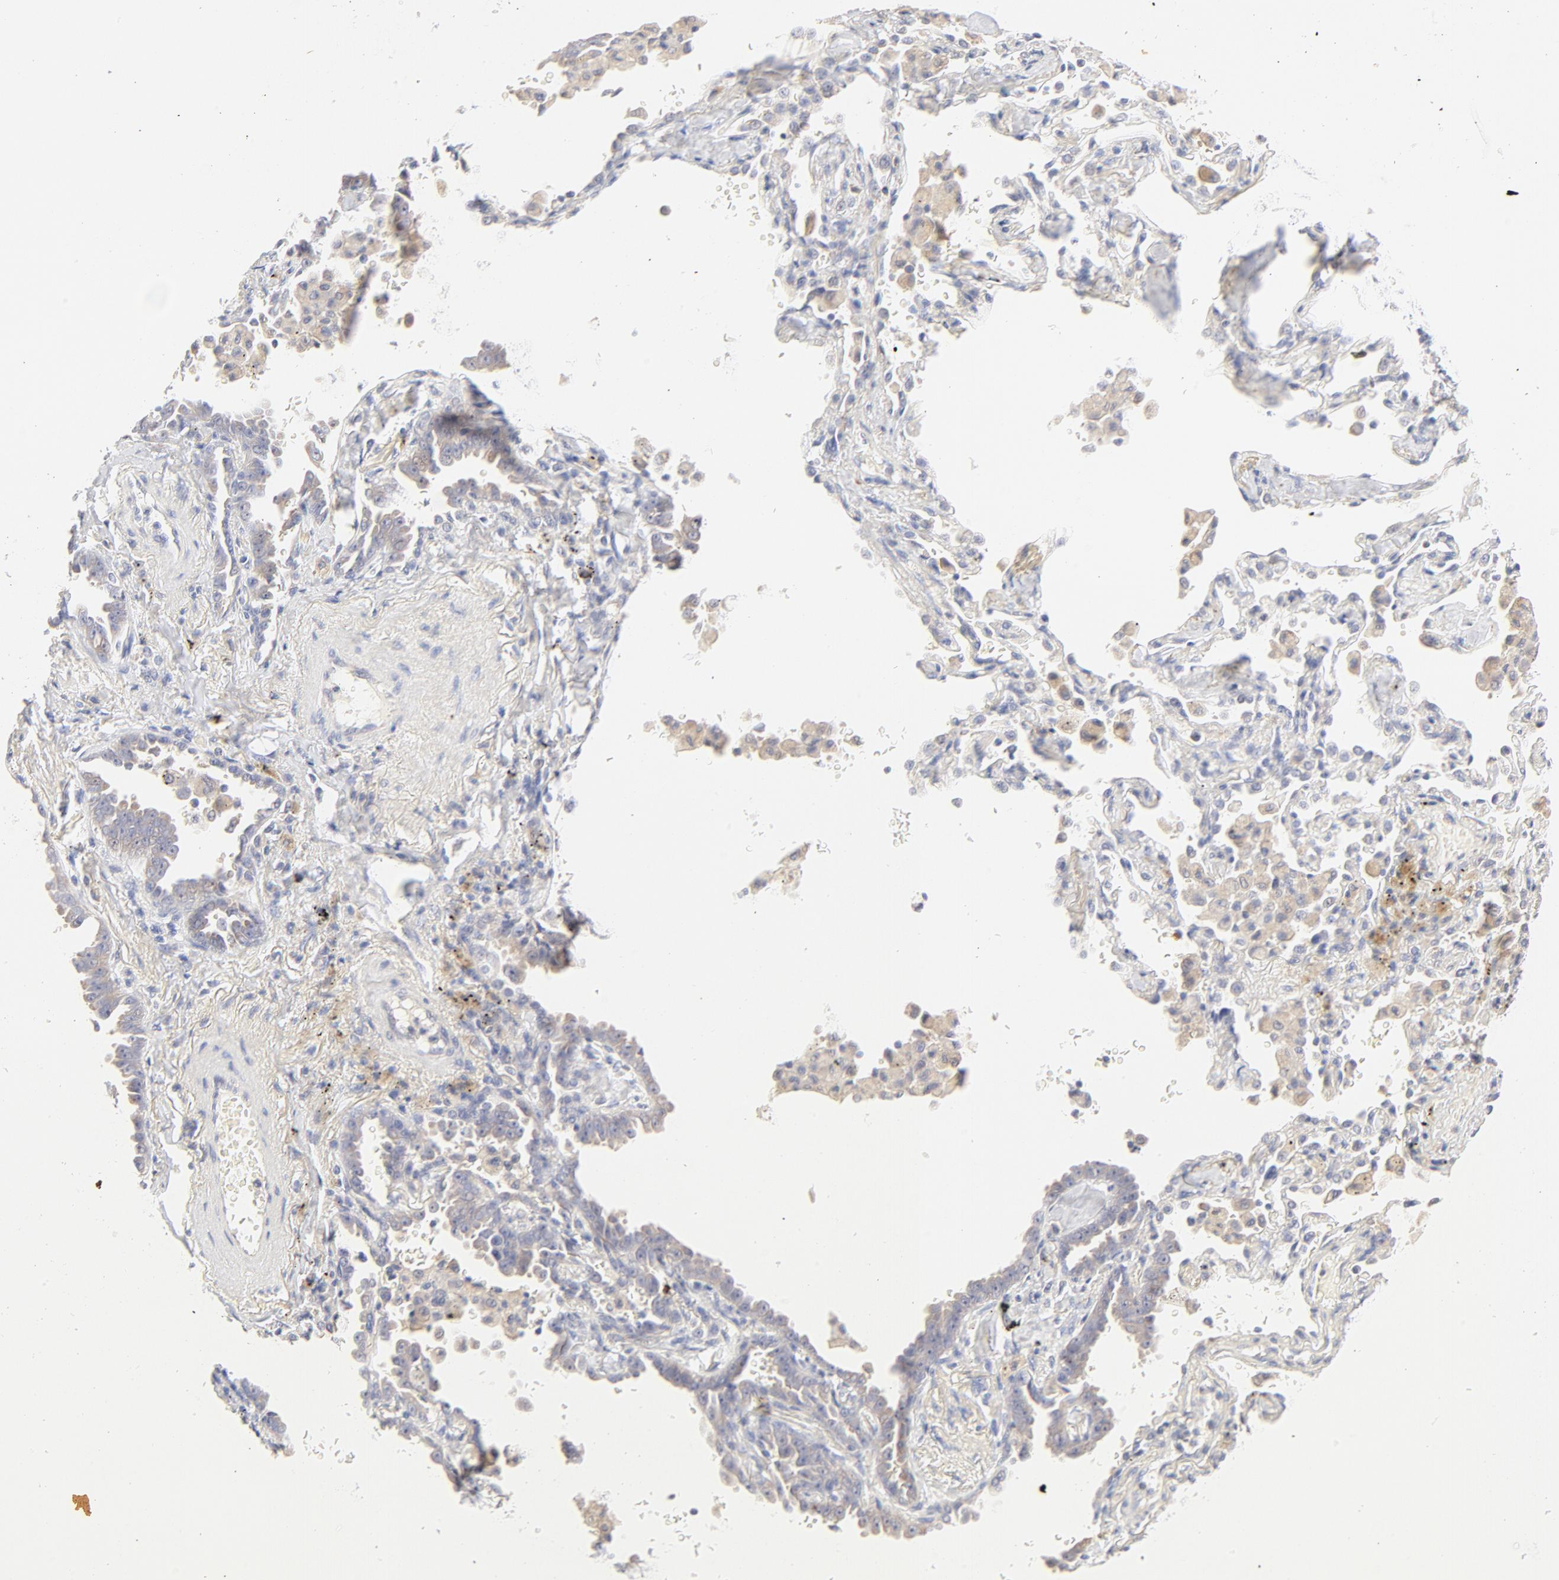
{"staining": {"intensity": "negative", "quantity": "none", "location": "none"}, "tissue": "lung cancer", "cell_type": "Tumor cells", "image_type": "cancer", "snomed": [{"axis": "morphology", "description": "Adenocarcinoma, NOS"}, {"axis": "topography", "description": "Lung"}], "caption": "Adenocarcinoma (lung) stained for a protein using immunohistochemistry shows no expression tumor cells.", "gene": "MTERF2", "patient": {"sex": "female", "age": 64}}